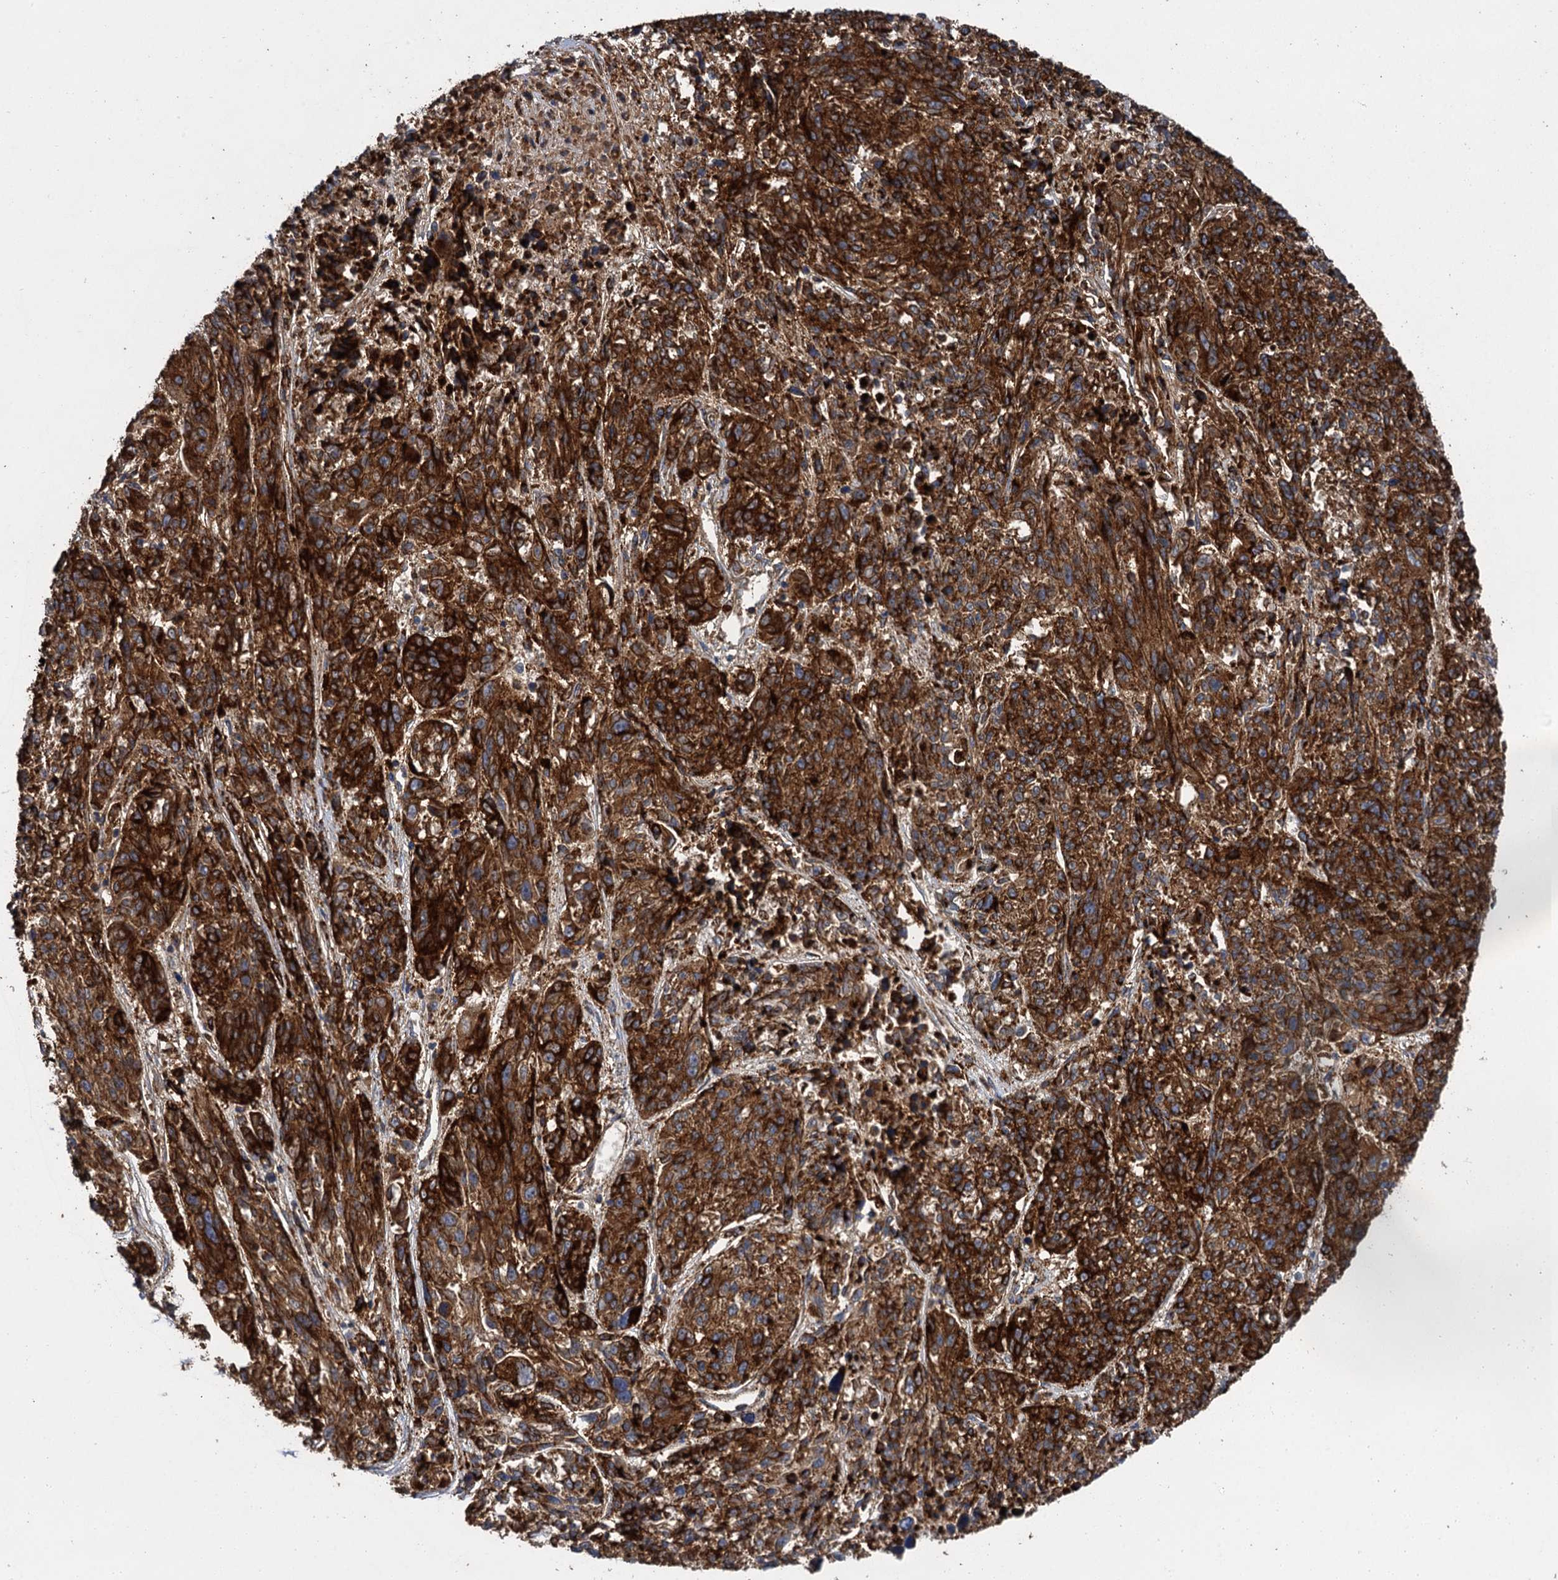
{"staining": {"intensity": "strong", "quantity": ">75%", "location": "cytoplasmic/membranous"}, "tissue": "melanoma", "cell_type": "Tumor cells", "image_type": "cancer", "snomed": [{"axis": "morphology", "description": "Malignant melanoma, NOS"}, {"axis": "topography", "description": "Skin"}], "caption": "Malignant melanoma tissue shows strong cytoplasmic/membranous staining in about >75% of tumor cells, visualized by immunohistochemistry. (DAB (3,3'-diaminobenzidine) IHC with brightfield microscopy, high magnification).", "gene": "GBA1", "patient": {"sex": "male", "age": 53}}